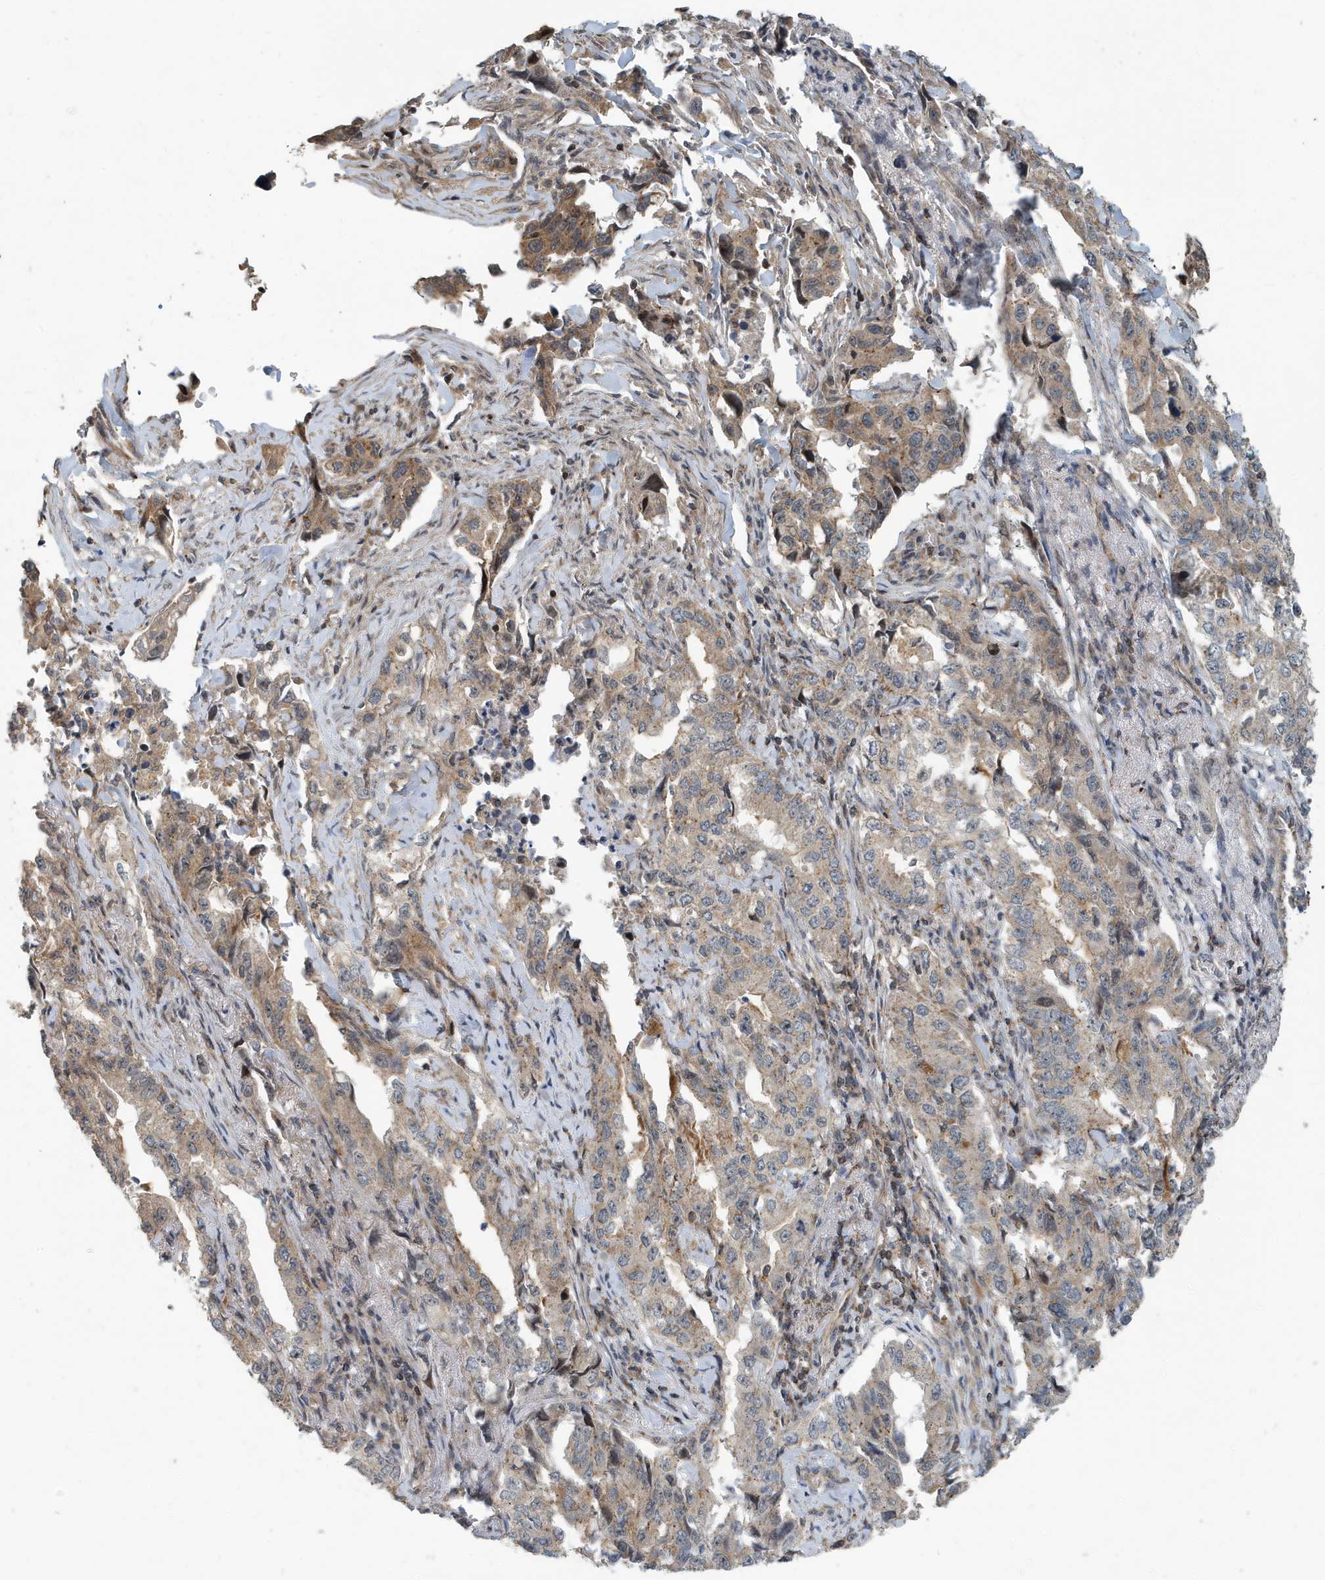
{"staining": {"intensity": "weak", "quantity": "25%-75%", "location": "cytoplasmic/membranous"}, "tissue": "lung cancer", "cell_type": "Tumor cells", "image_type": "cancer", "snomed": [{"axis": "morphology", "description": "Adenocarcinoma, NOS"}, {"axis": "topography", "description": "Lung"}], "caption": "A low amount of weak cytoplasmic/membranous staining is identified in about 25%-75% of tumor cells in lung cancer (adenocarcinoma) tissue. (Brightfield microscopy of DAB IHC at high magnification).", "gene": "KIF15", "patient": {"sex": "female", "age": 51}}